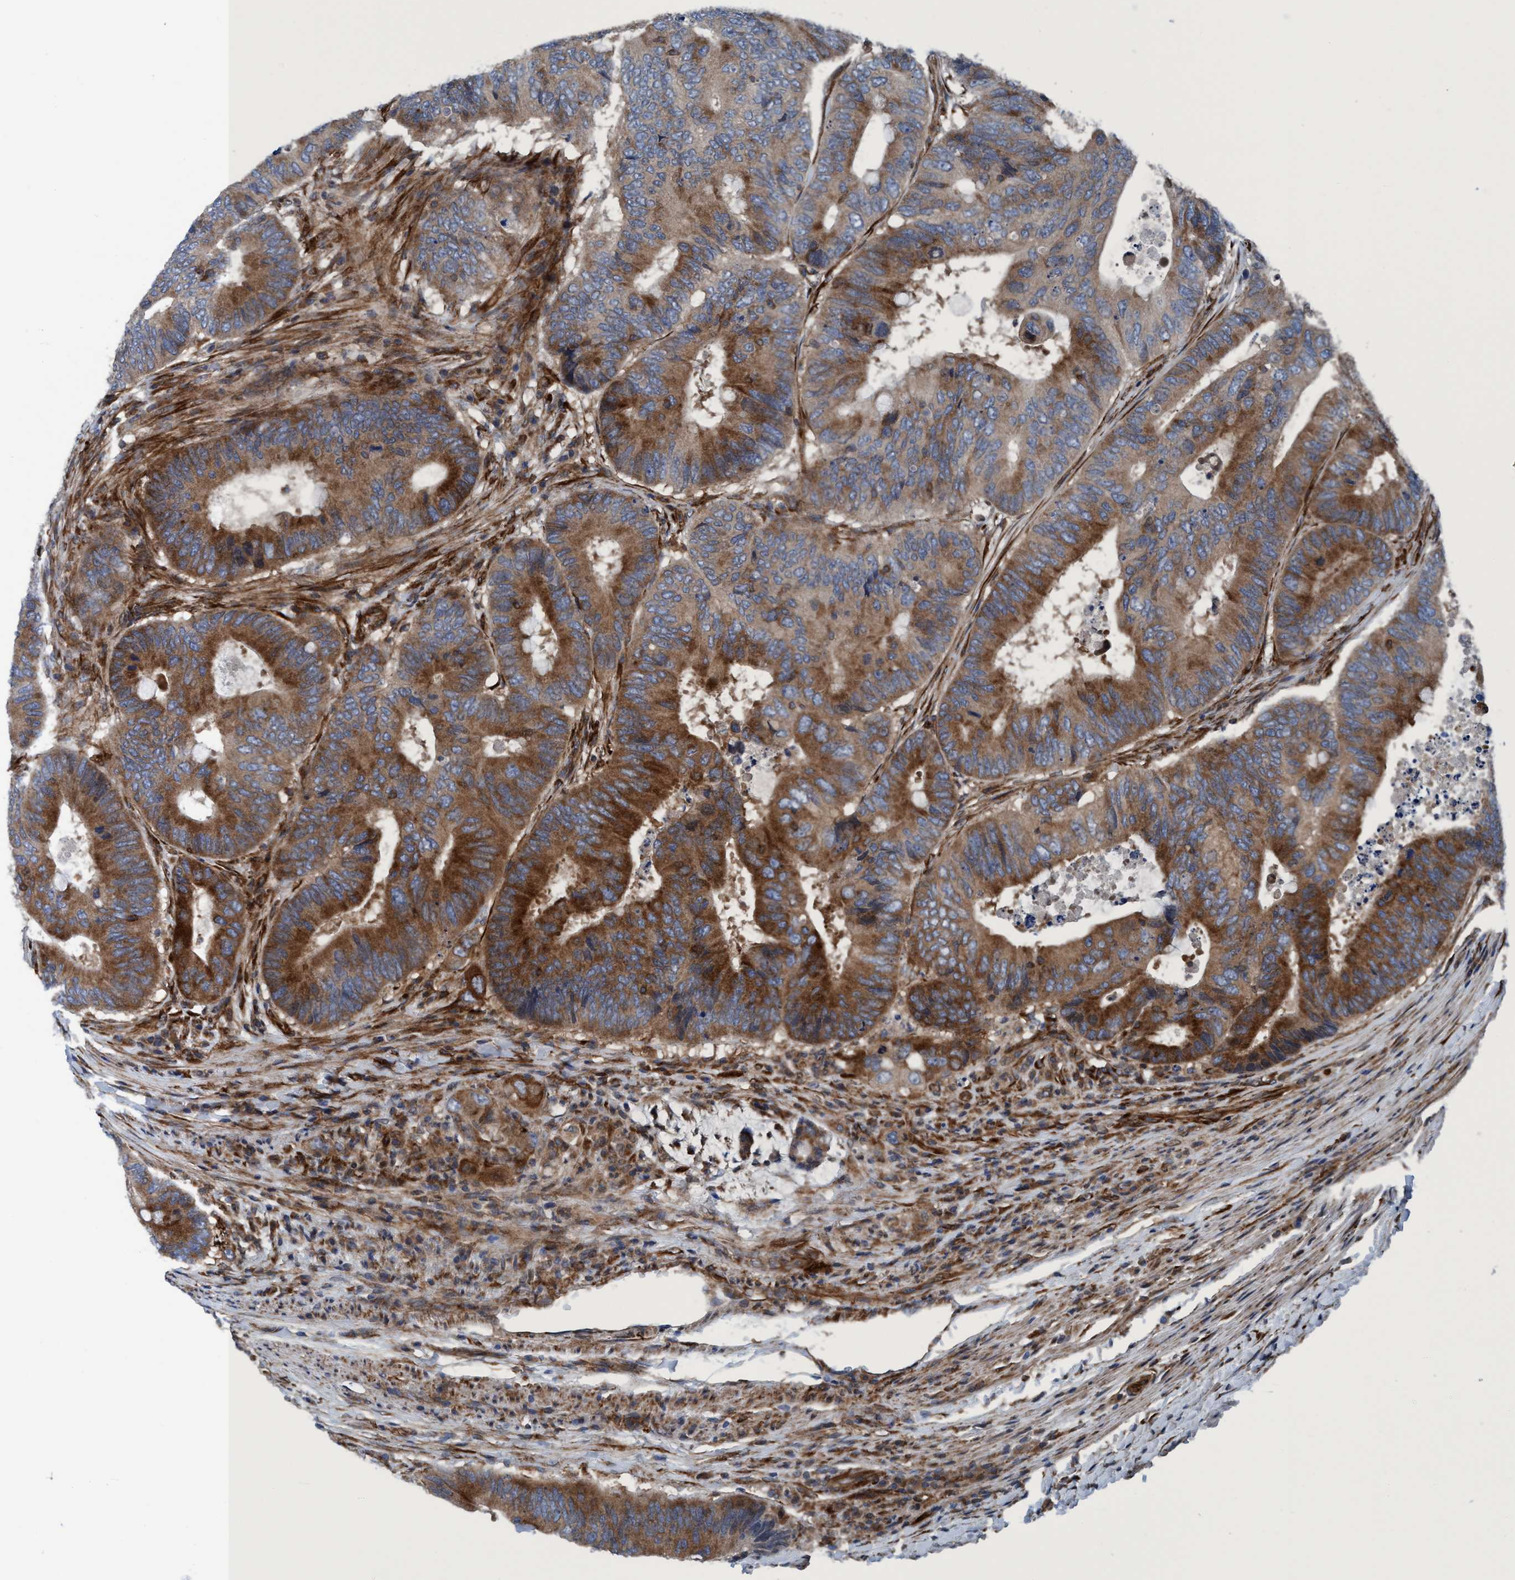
{"staining": {"intensity": "moderate", "quantity": ">75%", "location": "cytoplasmic/membranous"}, "tissue": "colorectal cancer", "cell_type": "Tumor cells", "image_type": "cancer", "snomed": [{"axis": "morphology", "description": "Adenocarcinoma, NOS"}, {"axis": "topography", "description": "Colon"}], "caption": "Colorectal cancer stained with a protein marker reveals moderate staining in tumor cells.", "gene": "NMT1", "patient": {"sex": "male", "age": 71}}